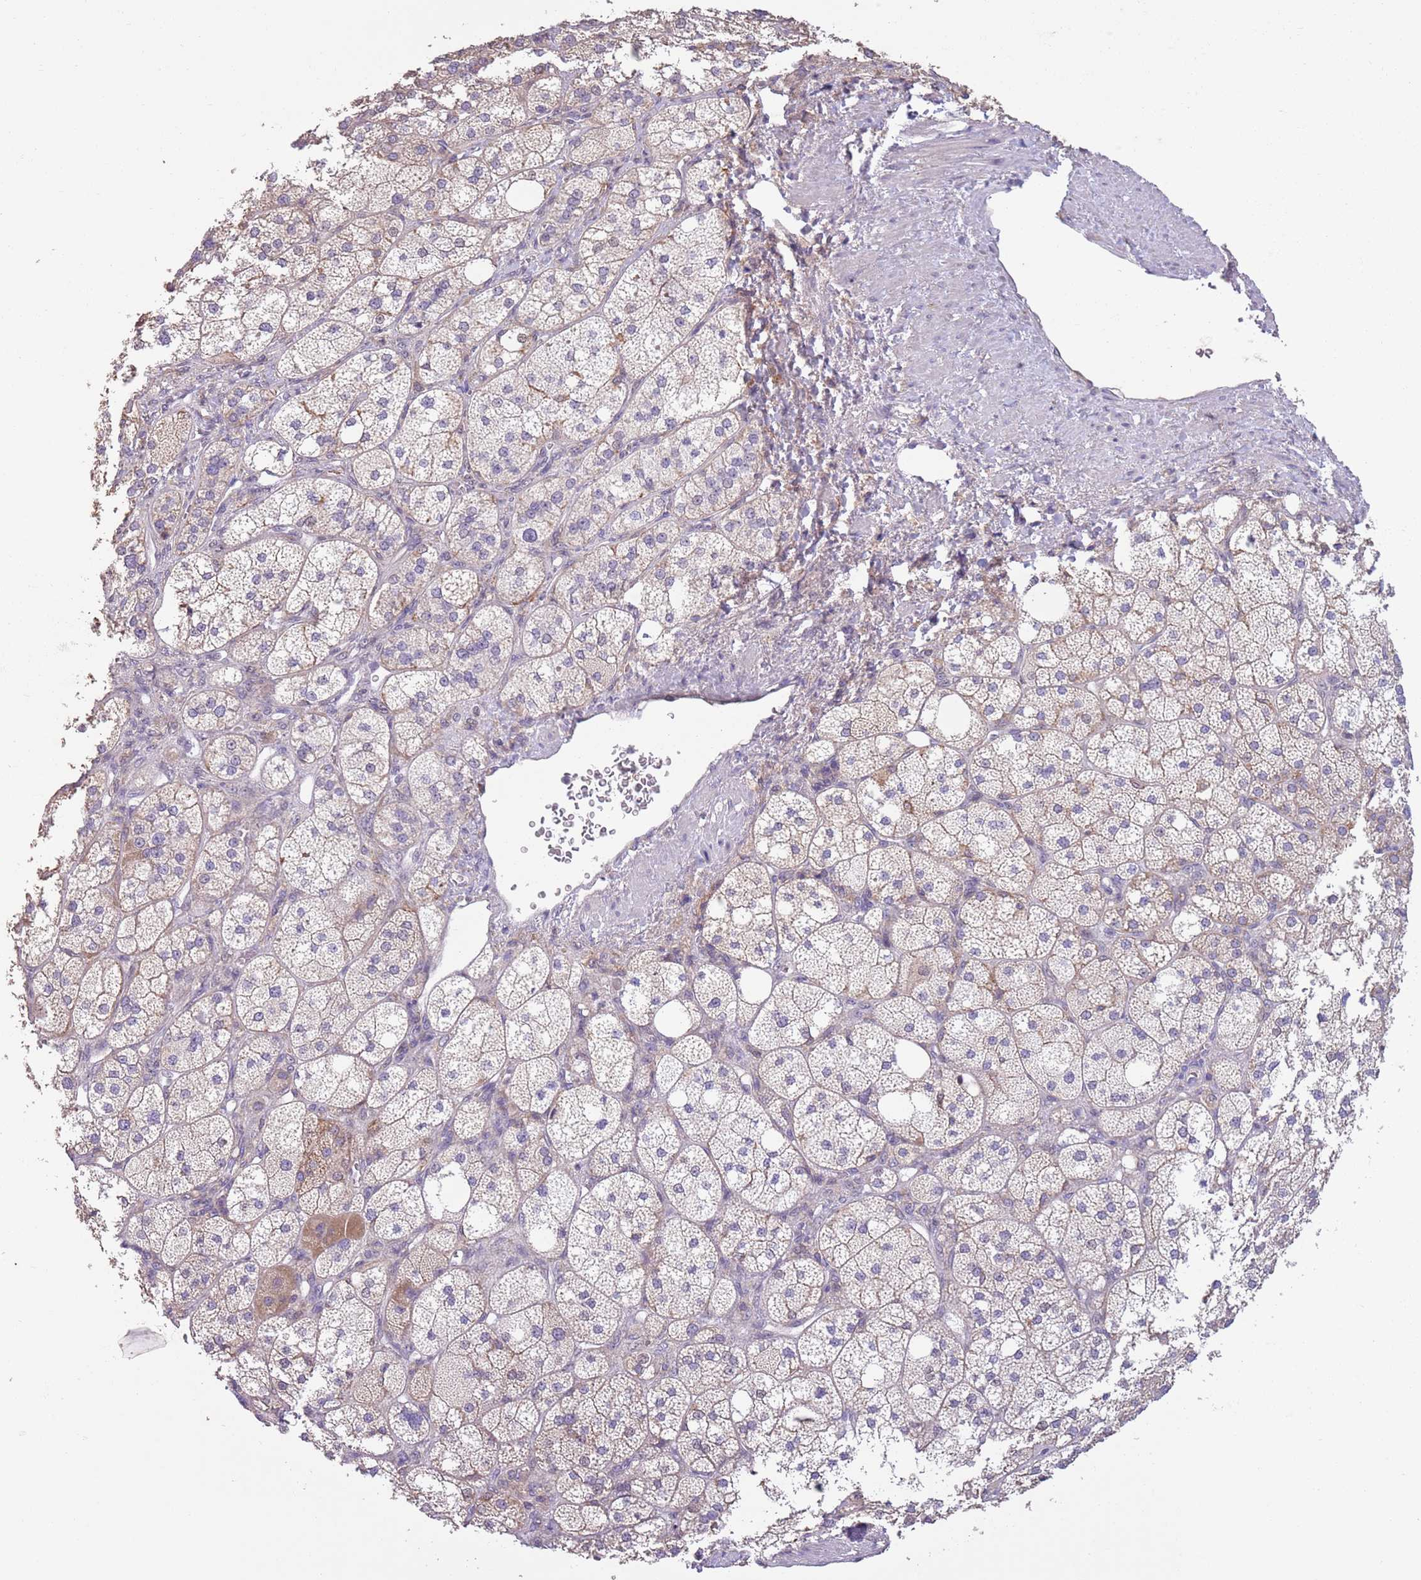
{"staining": {"intensity": "weak", "quantity": "25%-75%", "location": "cytoplasmic/membranous"}, "tissue": "adrenal gland", "cell_type": "Glandular cells", "image_type": "normal", "snomed": [{"axis": "morphology", "description": "Normal tissue, NOS"}, {"axis": "topography", "description": "Adrenal gland"}], "caption": "Adrenal gland stained for a protein reveals weak cytoplasmic/membranous positivity in glandular cells. The staining was performed using DAB to visualize the protein expression in brown, while the nuclei were stained in blue with hematoxylin (Magnification: 20x).", "gene": "CAPN9", "patient": {"sex": "male", "age": 61}}